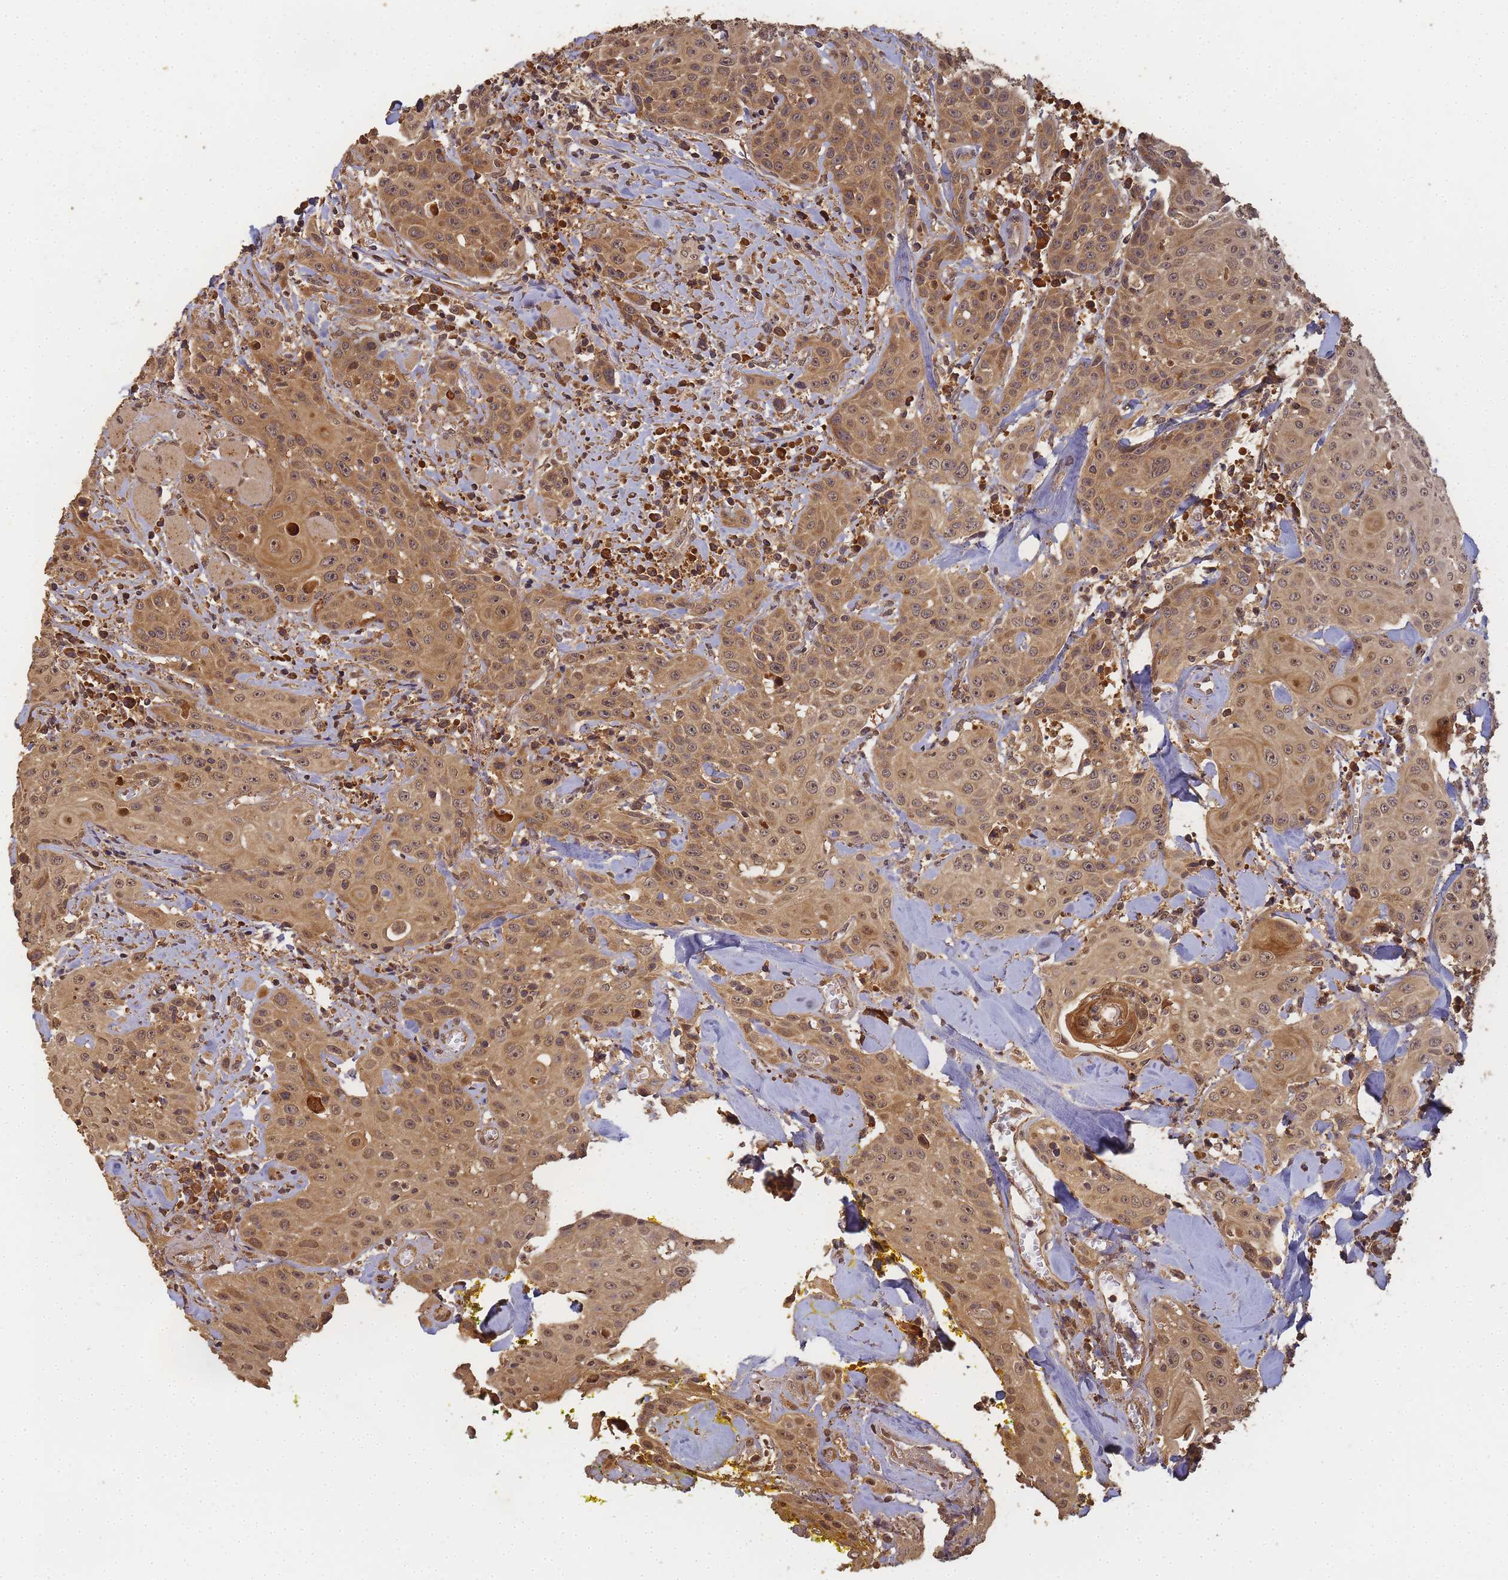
{"staining": {"intensity": "moderate", "quantity": ">75%", "location": "cytoplasmic/membranous,nuclear"}, "tissue": "head and neck cancer", "cell_type": "Tumor cells", "image_type": "cancer", "snomed": [{"axis": "morphology", "description": "Squamous cell carcinoma, NOS"}, {"axis": "topography", "description": "Oral tissue"}, {"axis": "topography", "description": "Head-Neck"}], "caption": "This is a photomicrograph of immunohistochemistry staining of squamous cell carcinoma (head and neck), which shows moderate positivity in the cytoplasmic/membranous and nuclear of tumor cells.", "gene": "ALKBH1", "patient": {"sex": "female", "age": 82}}